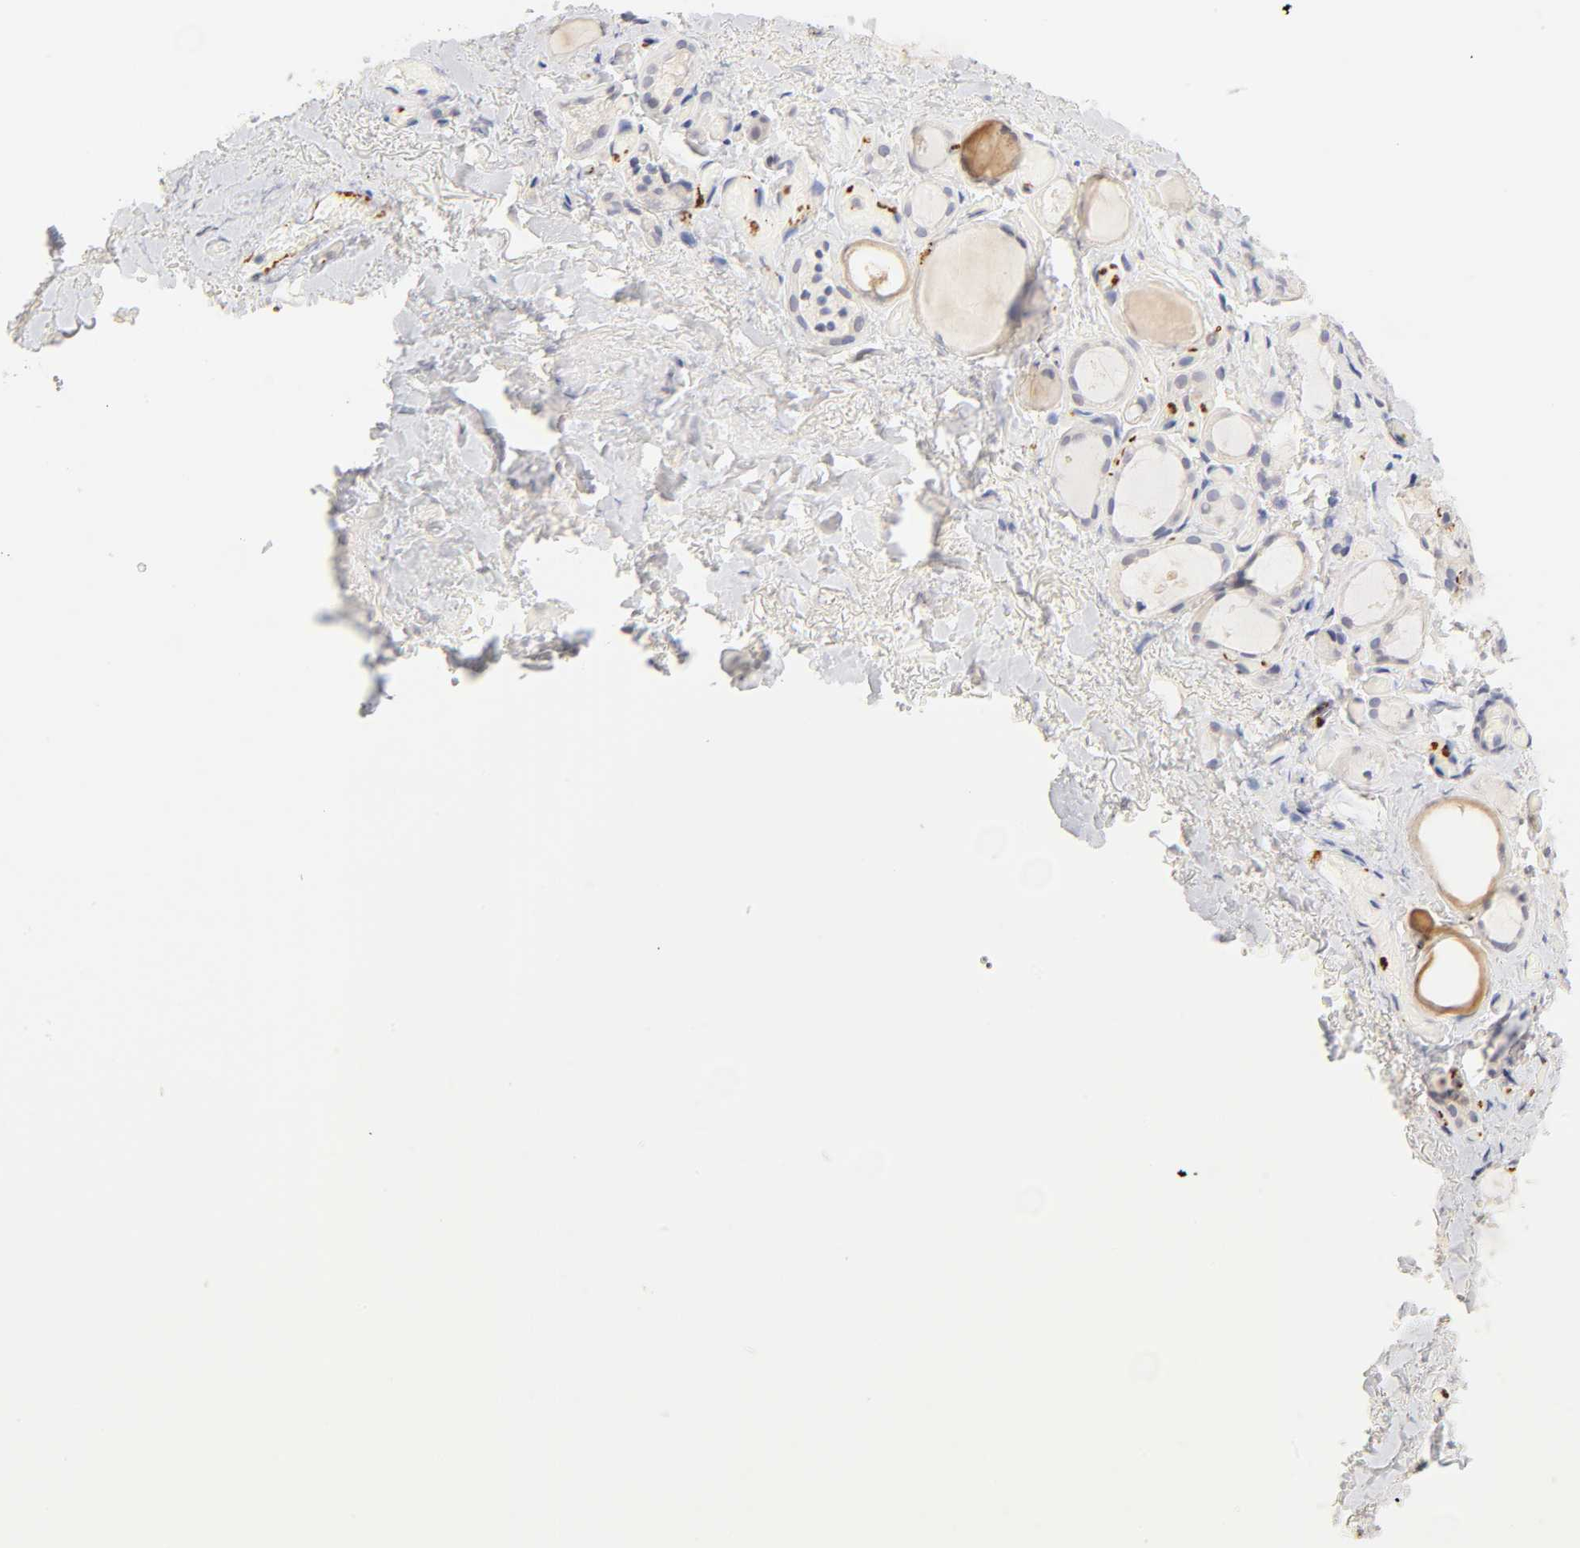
{"staining": {"intensity": "negative", "quantity": "none", "location": "none"}, "tissue": "thyroid gland", "cell_type": "Glandular cells", "image_type": "normal", "snomed": [{"axis": "morphology", "description": "Normal tissue, NOS"}, {"axis": "topography", "description": "Thyroid gland"}], "caption": "Immunohistochemistry (IHC) photomicrograph of normal thyroid gland: human thyroid gland stained with DAB demonstrates no significant protein positivity in glandular cells. (IHC, brightfield microscopy, high magnification).", "gene": "CYP4B1", "patient": {"sex": "female", "age": 75}}